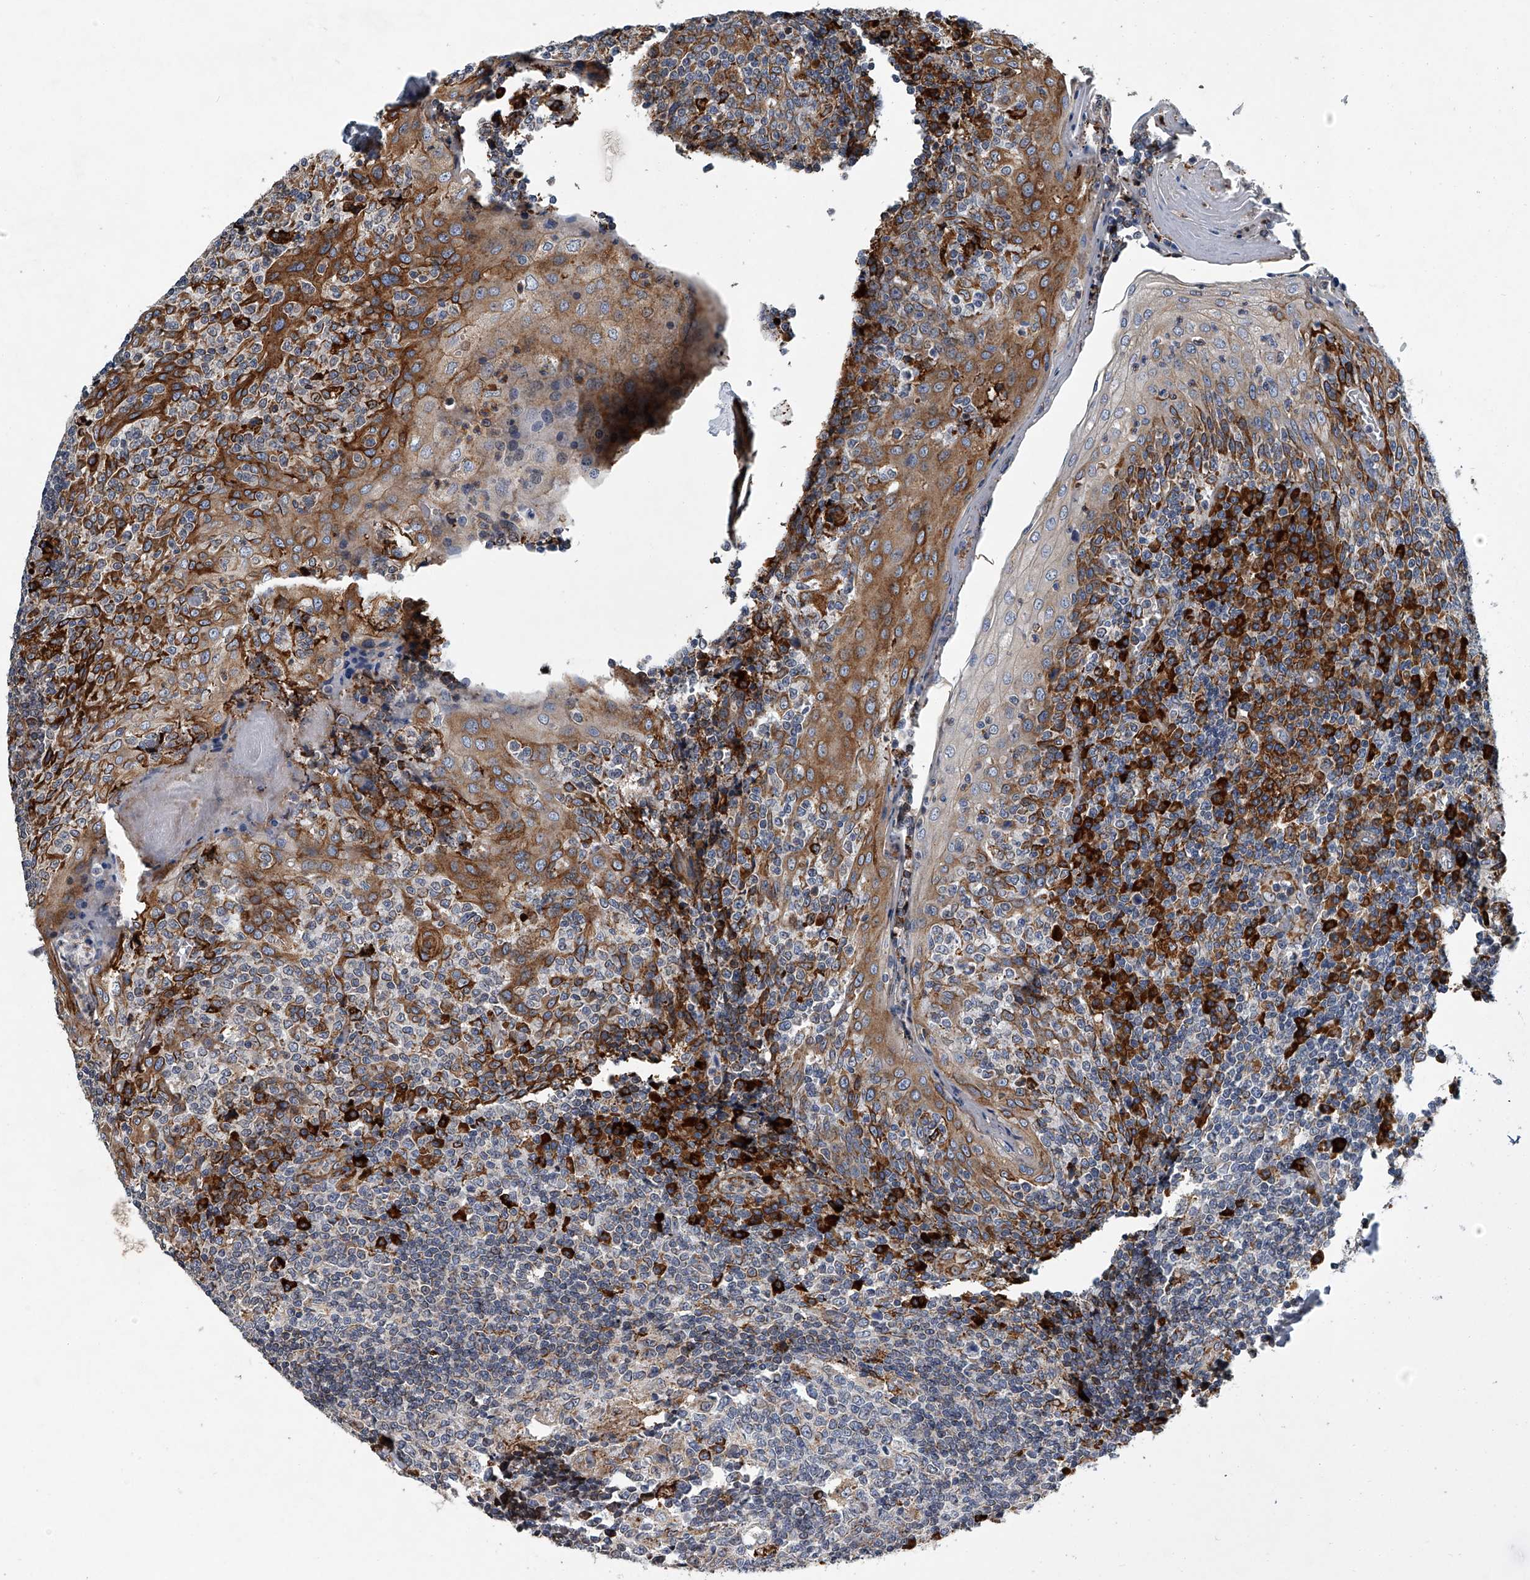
{"staining": {"intensity": "strong", "quantity": "<25%", "location": "cytoplasmic/membranous"}, "tissue": "tonsil", "cell_type": "Germinal center cells", "image_type": "normal", "snomed": [{"axis": "morphology", "description": "Normal tissue, NOS"}, {"axis": "topography", "description": "Tonsil"}], "caption": "A high-resolution histopathology image shows immunohistochemistry staining of benign tonsil, which reveals strong cytoplasmic/membranous staining in approximately <25% of germinal center cells. The staining was performed using DAB (3,3'-diaminobenzidine), with brown indicating positive protein expression. Nuclei are stained blue with hematoxylin.", "gene": "TMEM63C", "patient": {"sex": "female", "age": 19}}